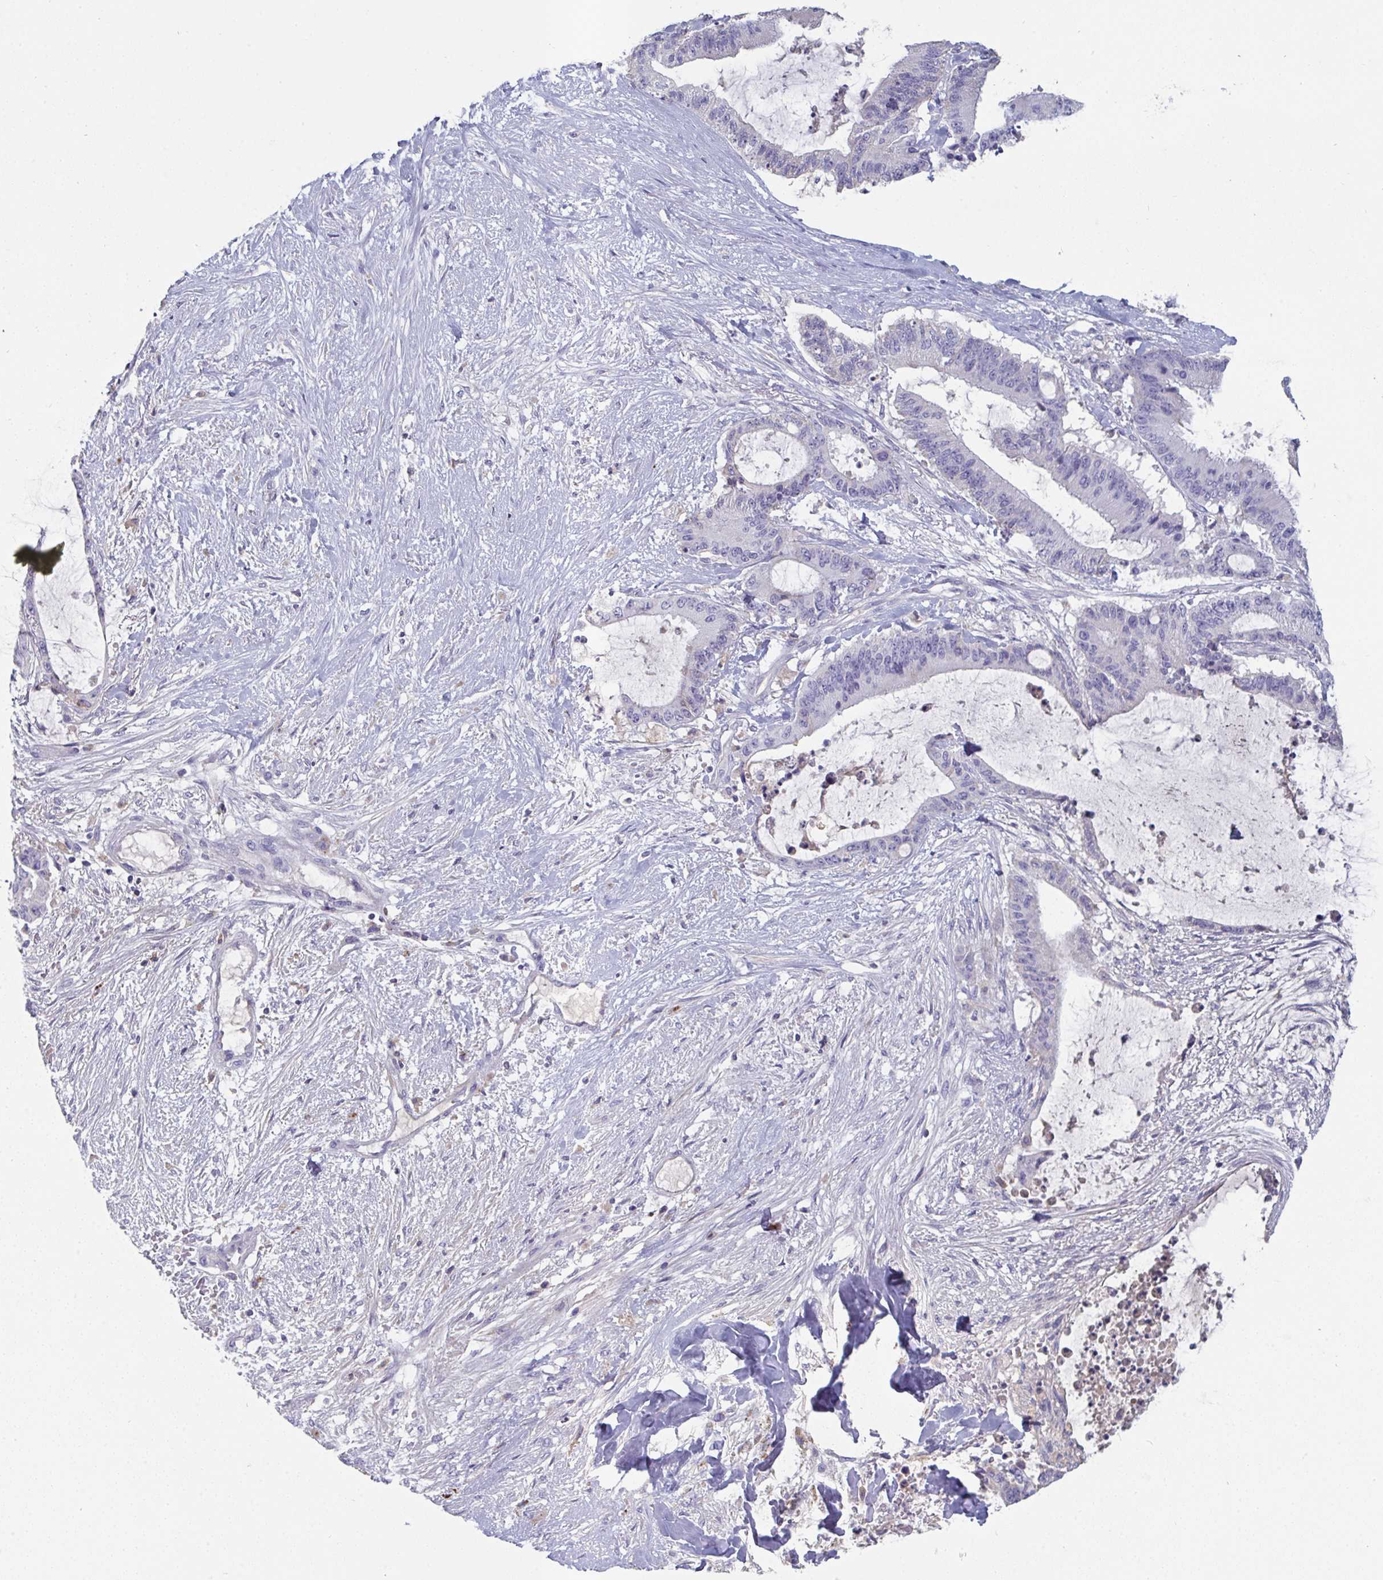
{"staining": {"intensity": "negative", "quantity": "none", "location": "none"}, "tissue": "liver cancer", "cell_type": "Tumor cells", "image_type": "cancer", "snomed": [{"axis": "morphology", "description": "Normal tissue, NOS"}, {"axis": "morphology", "description": "Cholangiocarcinoma"}, {"axis": "topography", "description": "Liver"}, {"axis": "topography", "description": "Peripheral nerve tissue"}], "caption": "There is no significant positivity in tumor cells of liver cholangiocarcinoma.", "gene": "HGFAC", "patient": {"sex": "female", "age": 73}}